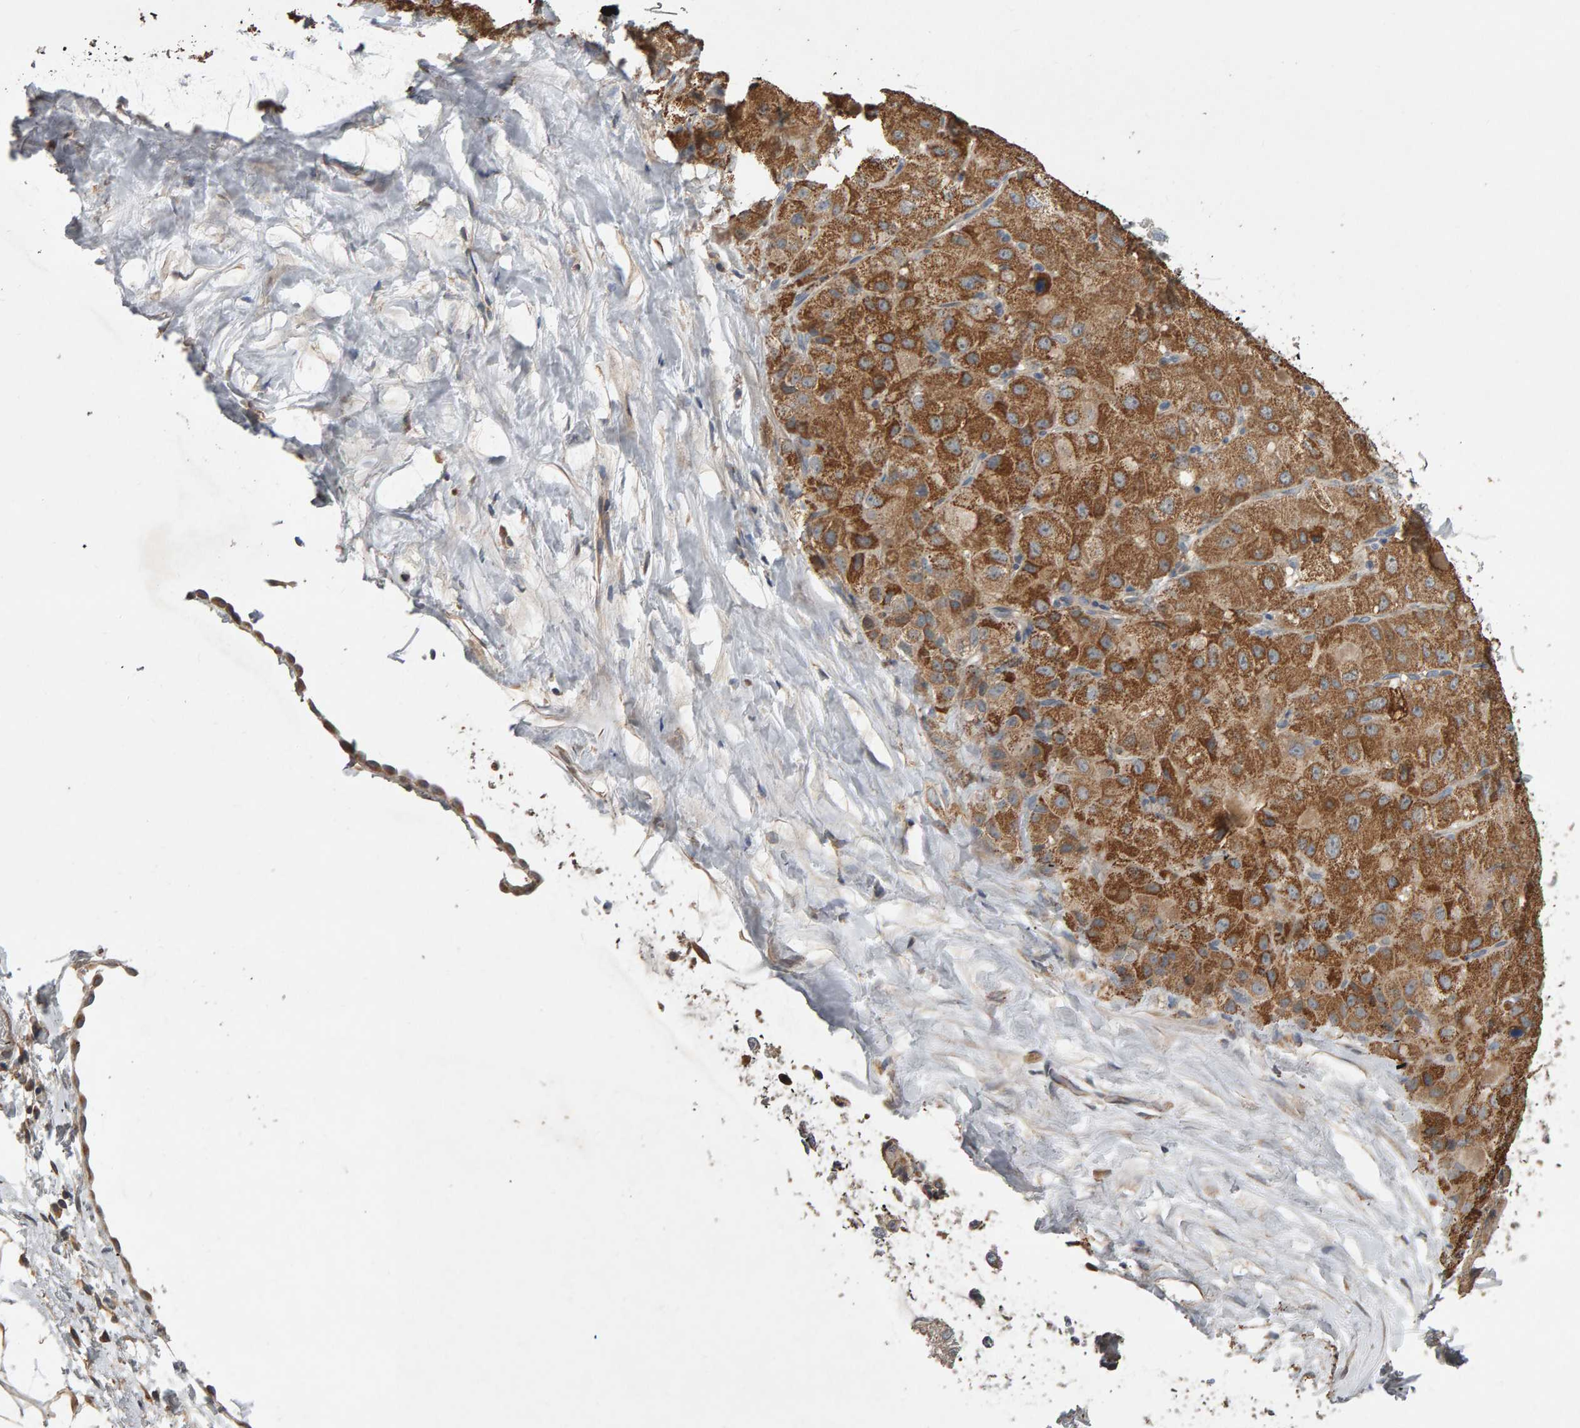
{"staining": {"intensity": "moderate", "quantity": ">75%", "location": "cytoplasmic/membranous"}, "tissue": "liver cancer", "cell_type": "Tumor cells", "image_type": "cancer", "snomed": [{"axis": "morphology", "description": "Carcinoma, Hepatocellular, NOS"}, {"axis": "topography", "description": "Liver"}], "caption": "High-power microscopy captured an immunohistochemistry (IHC) micrograph of liver hepatocellular carcinoma, revealing moderate cytoplasmic/membranous expression in about >75% of tumor cells. The staining was performed using DAB to visualize the protein expression in brown, while the nuclei were stained in blue with hematoxylin (Magnification: 20x).", "gene": "COASY", "patient": {"sex": "male", "age": 80}}